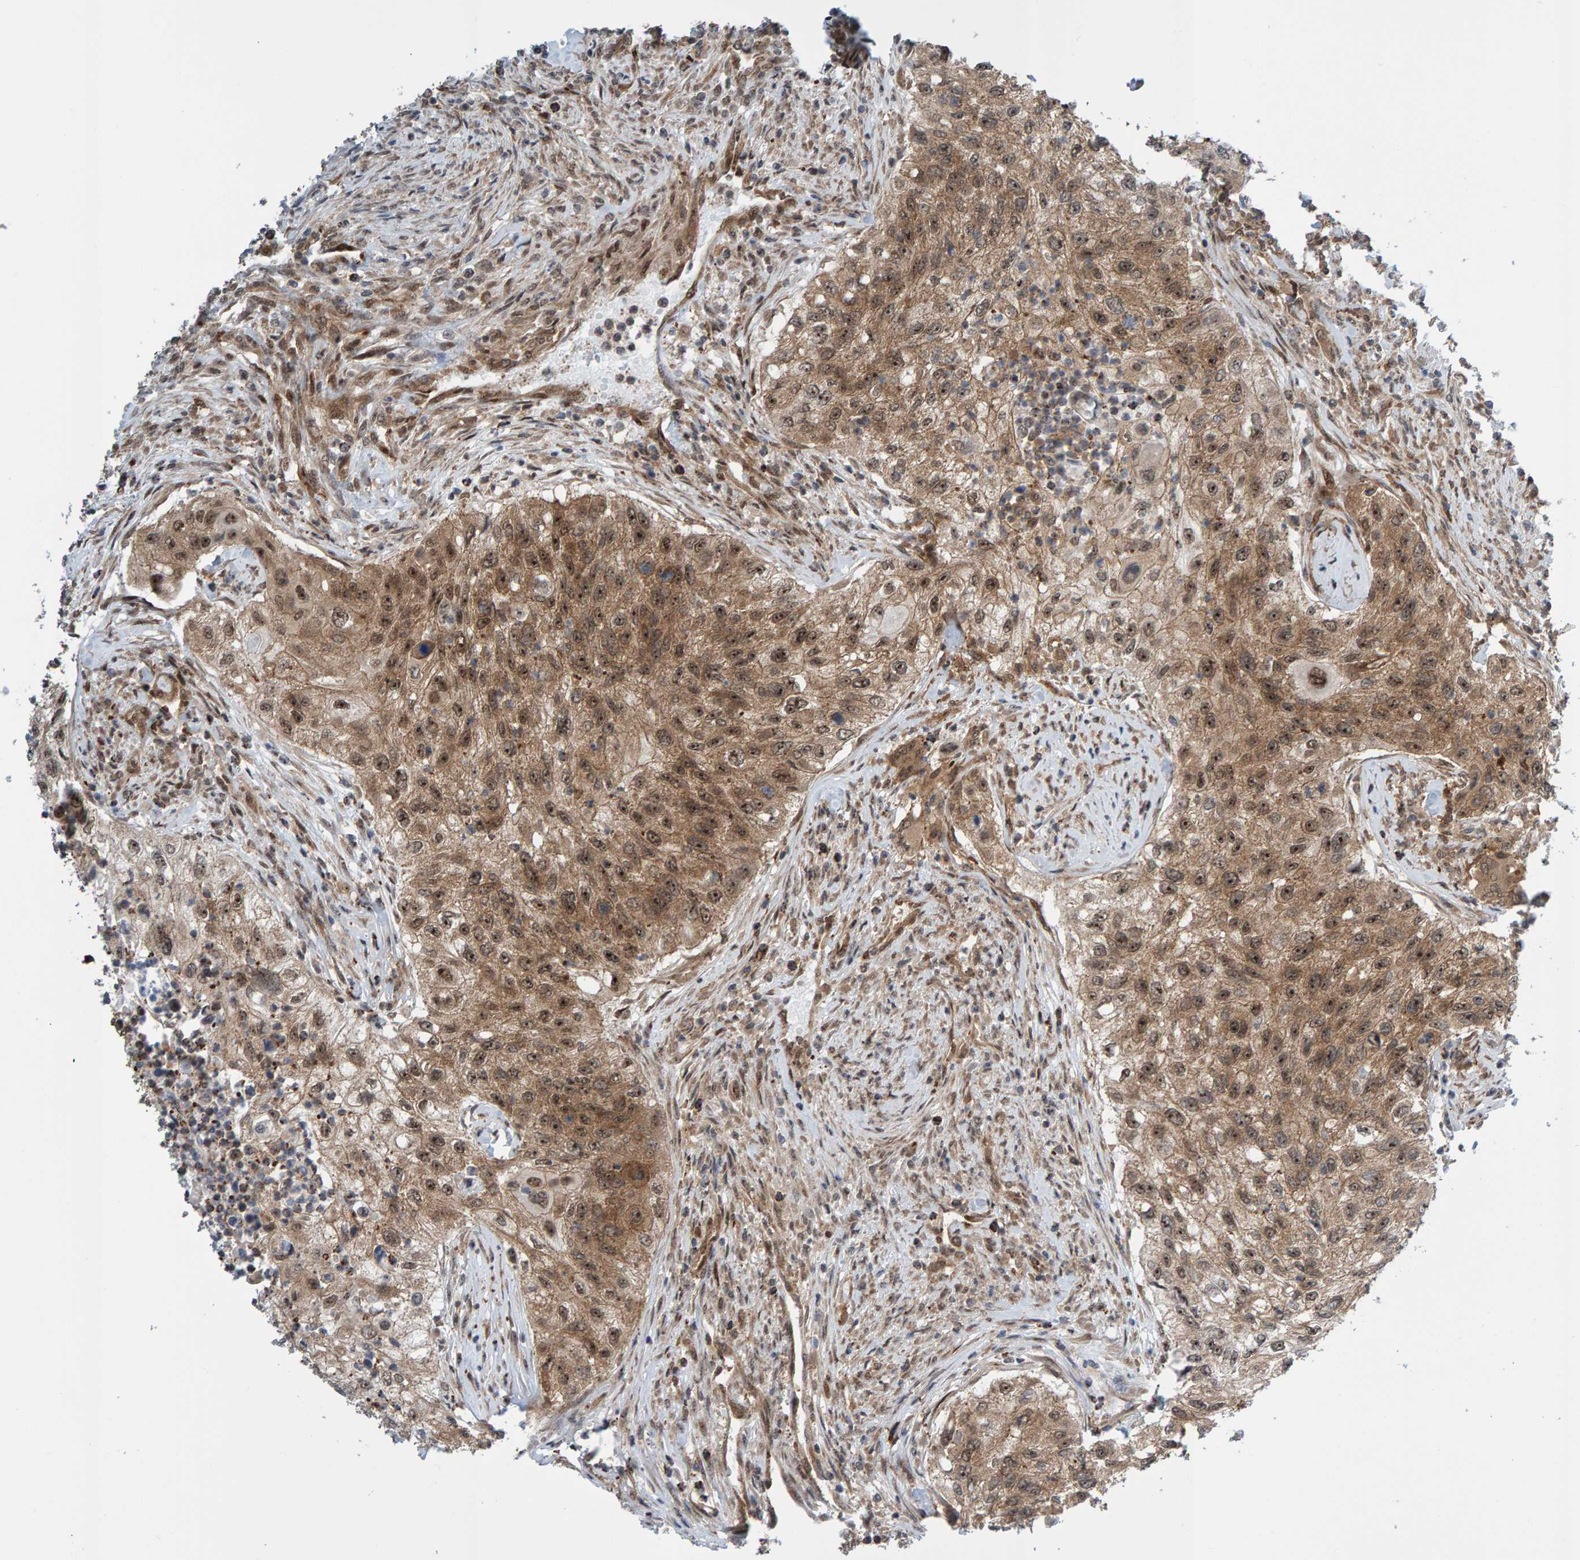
{"staining": {"intensity": "moderate", "quantity": ">75%", "location": "cytoplasmic/membranous,nuclear"}, "tissue": "urothelial cancer", "cell_type": "Tumor cells", "image_type": "cancer", "snomed": [{"axis": "morphology", "description": "Urothelial carcinoma, High grade"}, {"axis": "topography", "description": "Urinary bladder"}], "caption": "Human urothelial cancer stained with a brown dye demonstrates moderate cytoplasmic/membranous and nuclear positive expression in approximately >75% of tumor cells.", "gene": "ZNF366", "patient": {"sex": "female", "age": 60}}